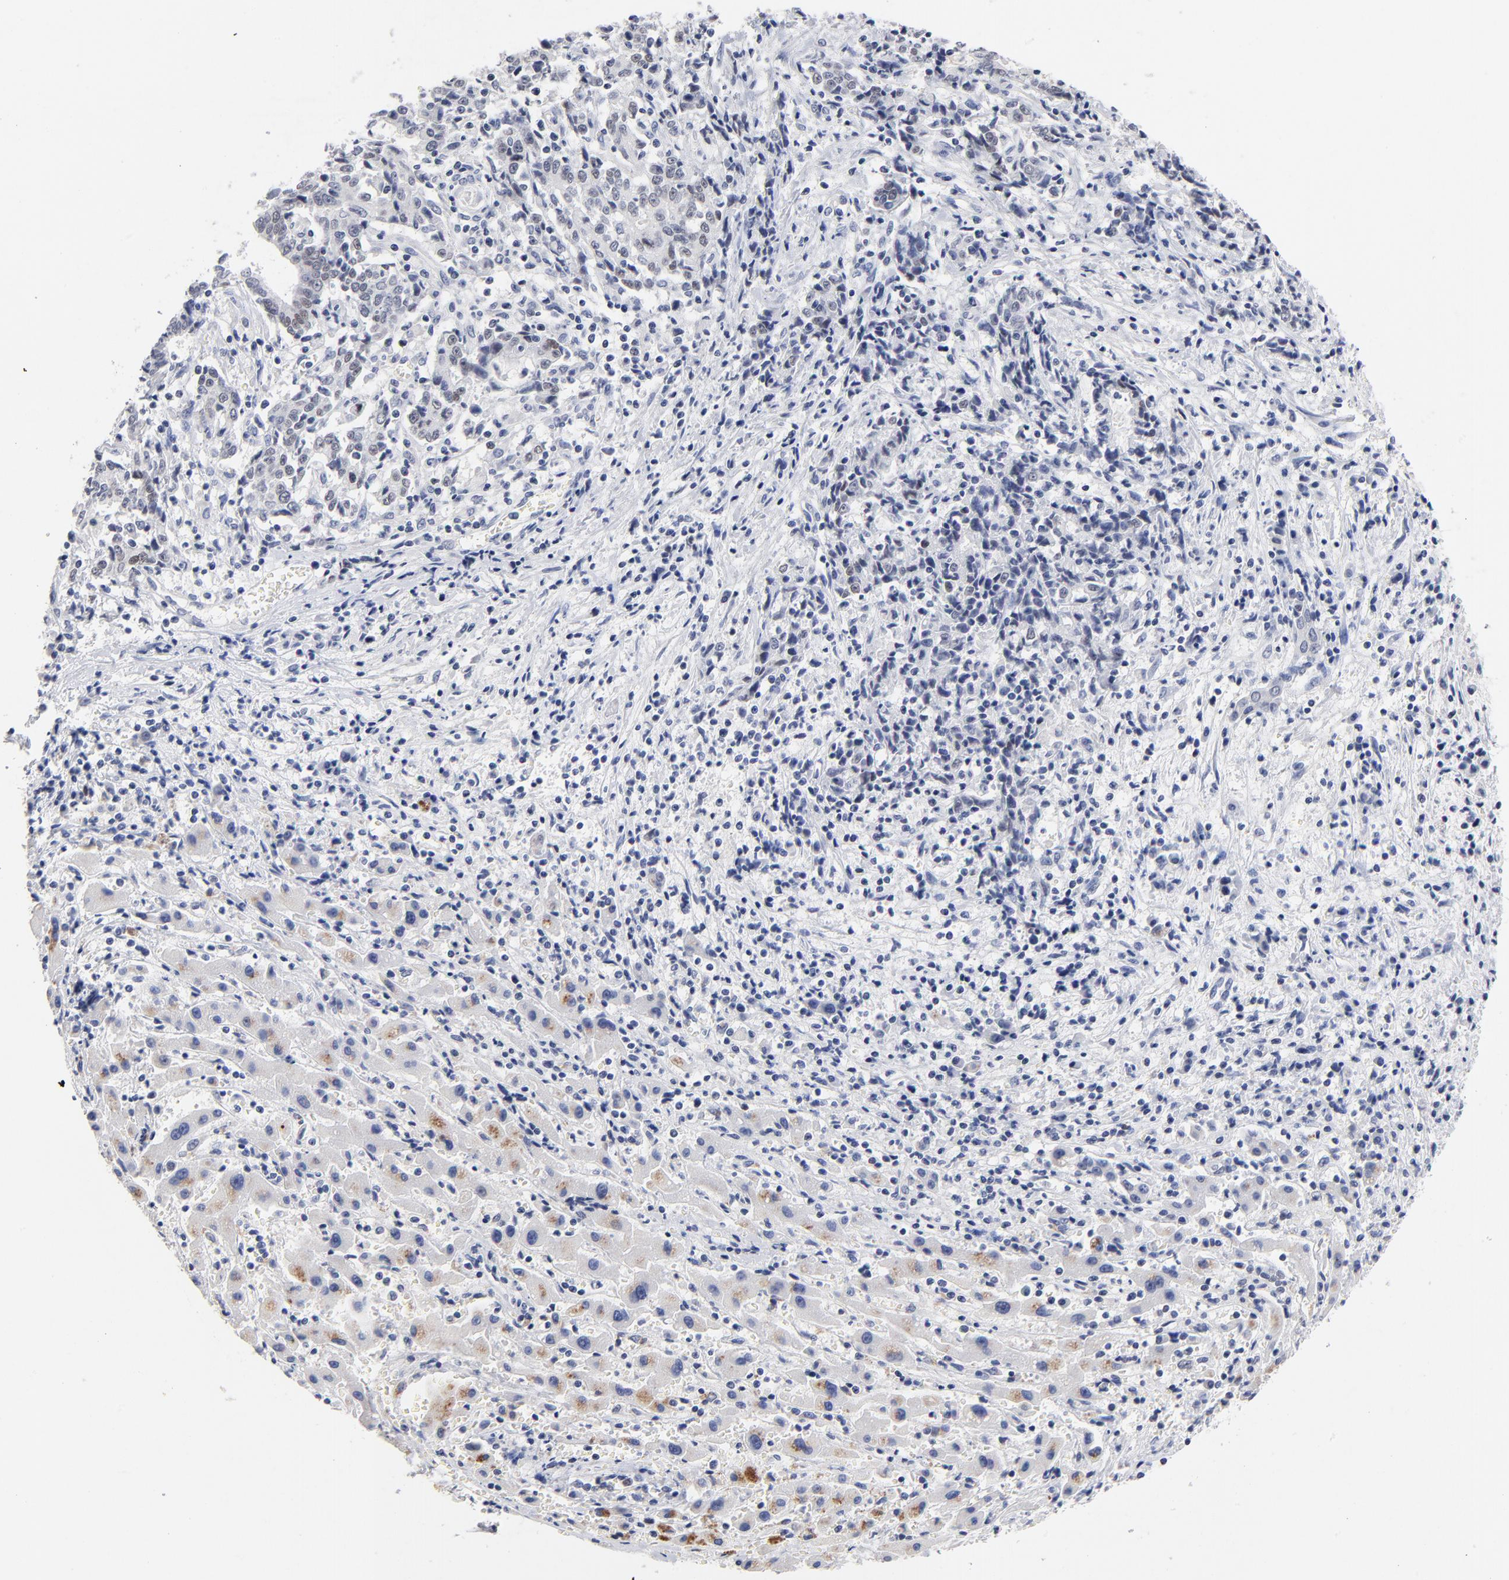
{"staining": {"intensity": "weak", "quantity": "<25%", "location": "nuclear"}, "tissue": "liver cancer", "cell_type": "Tumor cells", "image_type": "cancer", "snomed": [{"axis": "morphology", "description": "Cholangiocarcinoma"}, {"axis": "topography", "description": "Liver"}], "caption": "DAB (3,3'-diaminobenzidine) immunohistochemical staining of cholangiocarcinoma (liver) displays no significant expression in tumor cells.", "gene": "ORC2", "patient": {"sex": "male", "age": 57}}